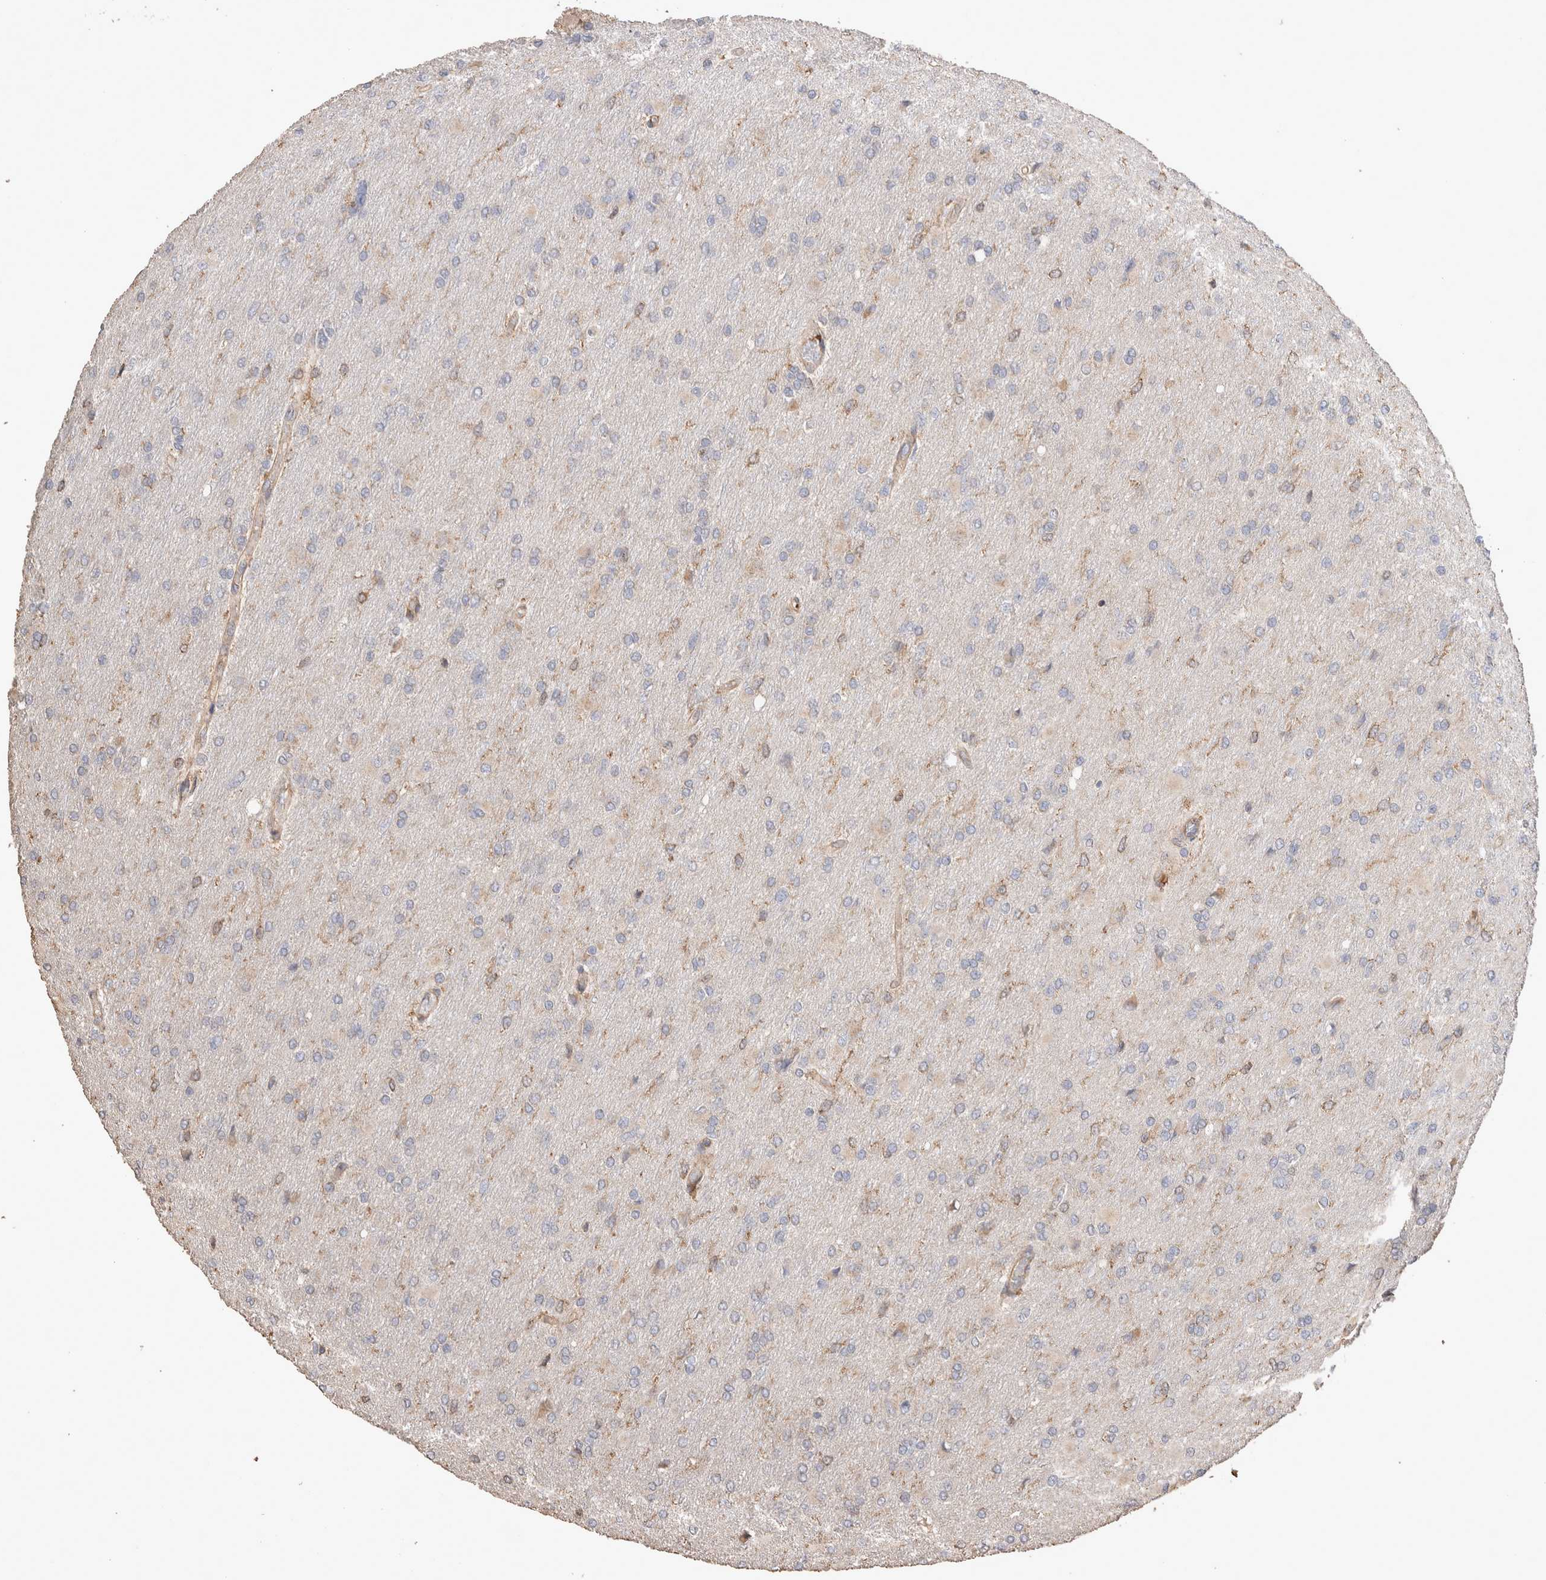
{"staining": {"intensity": "negative", "quantity": "none", "location": "none"}, "tissue": "glioma", "cell_type": "Tumor cells", "image_type": "cancer", "snomed": [{"axis": "morphology", "description": "Glioma, malignant, High grade"}, {"axis": "topography", "description": "Cerebral cortex"}], "caption": "This photomicrograph is of glioma stained with immunohistochemistry to label a protein in brown with the nuclei are counter-stained blue. There is no staining in tumor cells. The staining is performed using DAB (3,3'-diaminobenzidine) brown chromogen with nuclei counter-stained in using hematoxylin.", "gene": "SNX31", "patient": {"sex": "female", "age": 36}}